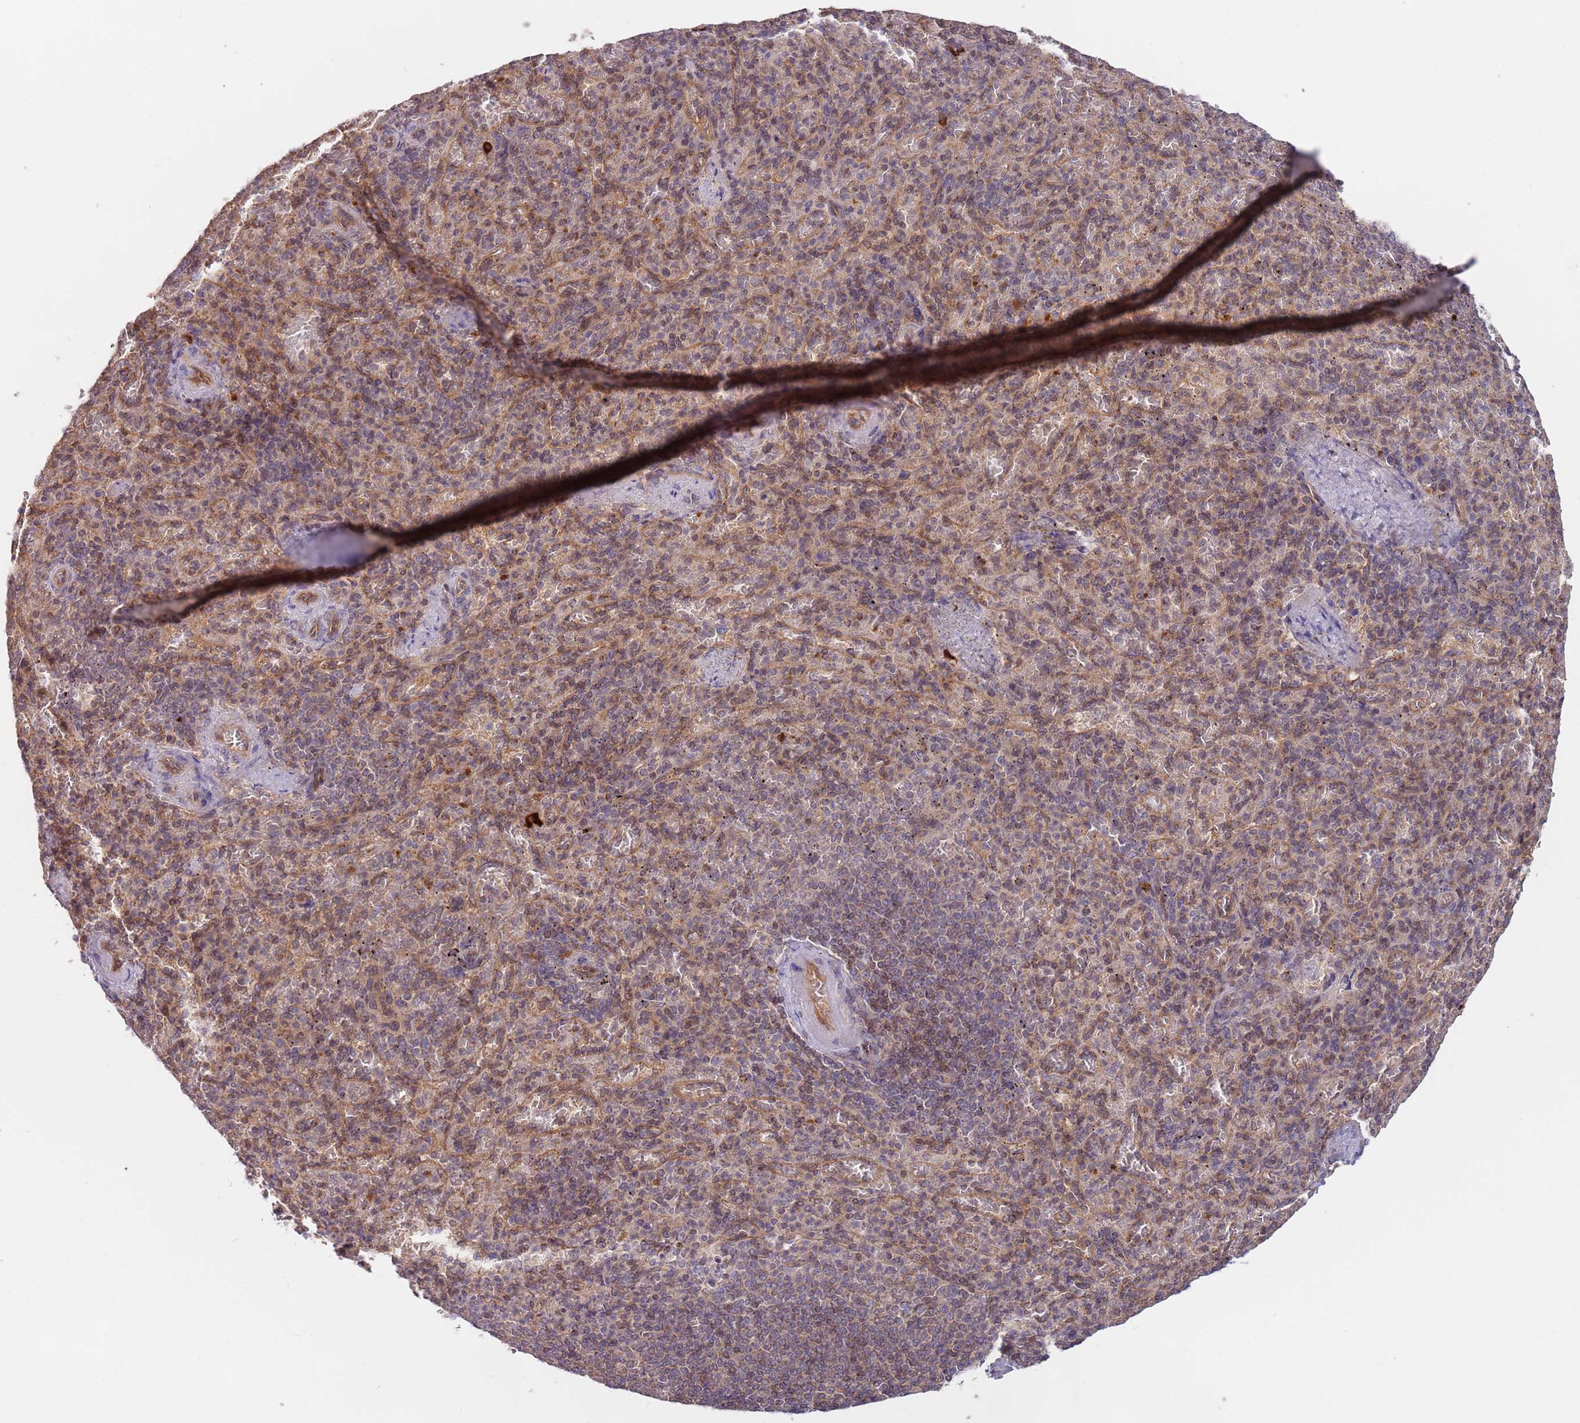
{"staining": {"intensity": "weak", "quantity": "<25%", "location": "cytoplasmic/membranous"}, "tissue": "spleen", "cell_type": "Cells in red pulp", "image_type": "normal", "snomed": [{"axis": "morphology", "description": "Normal tissue, NOS"}, {"axis": "topography", "description": "Spleen"}], "caption": "Photomicrograph shows no protein staining in cells in red pulp of benign spleen.", "gene": "GUK1", "patient": {"sex": "female", "age": 74}}